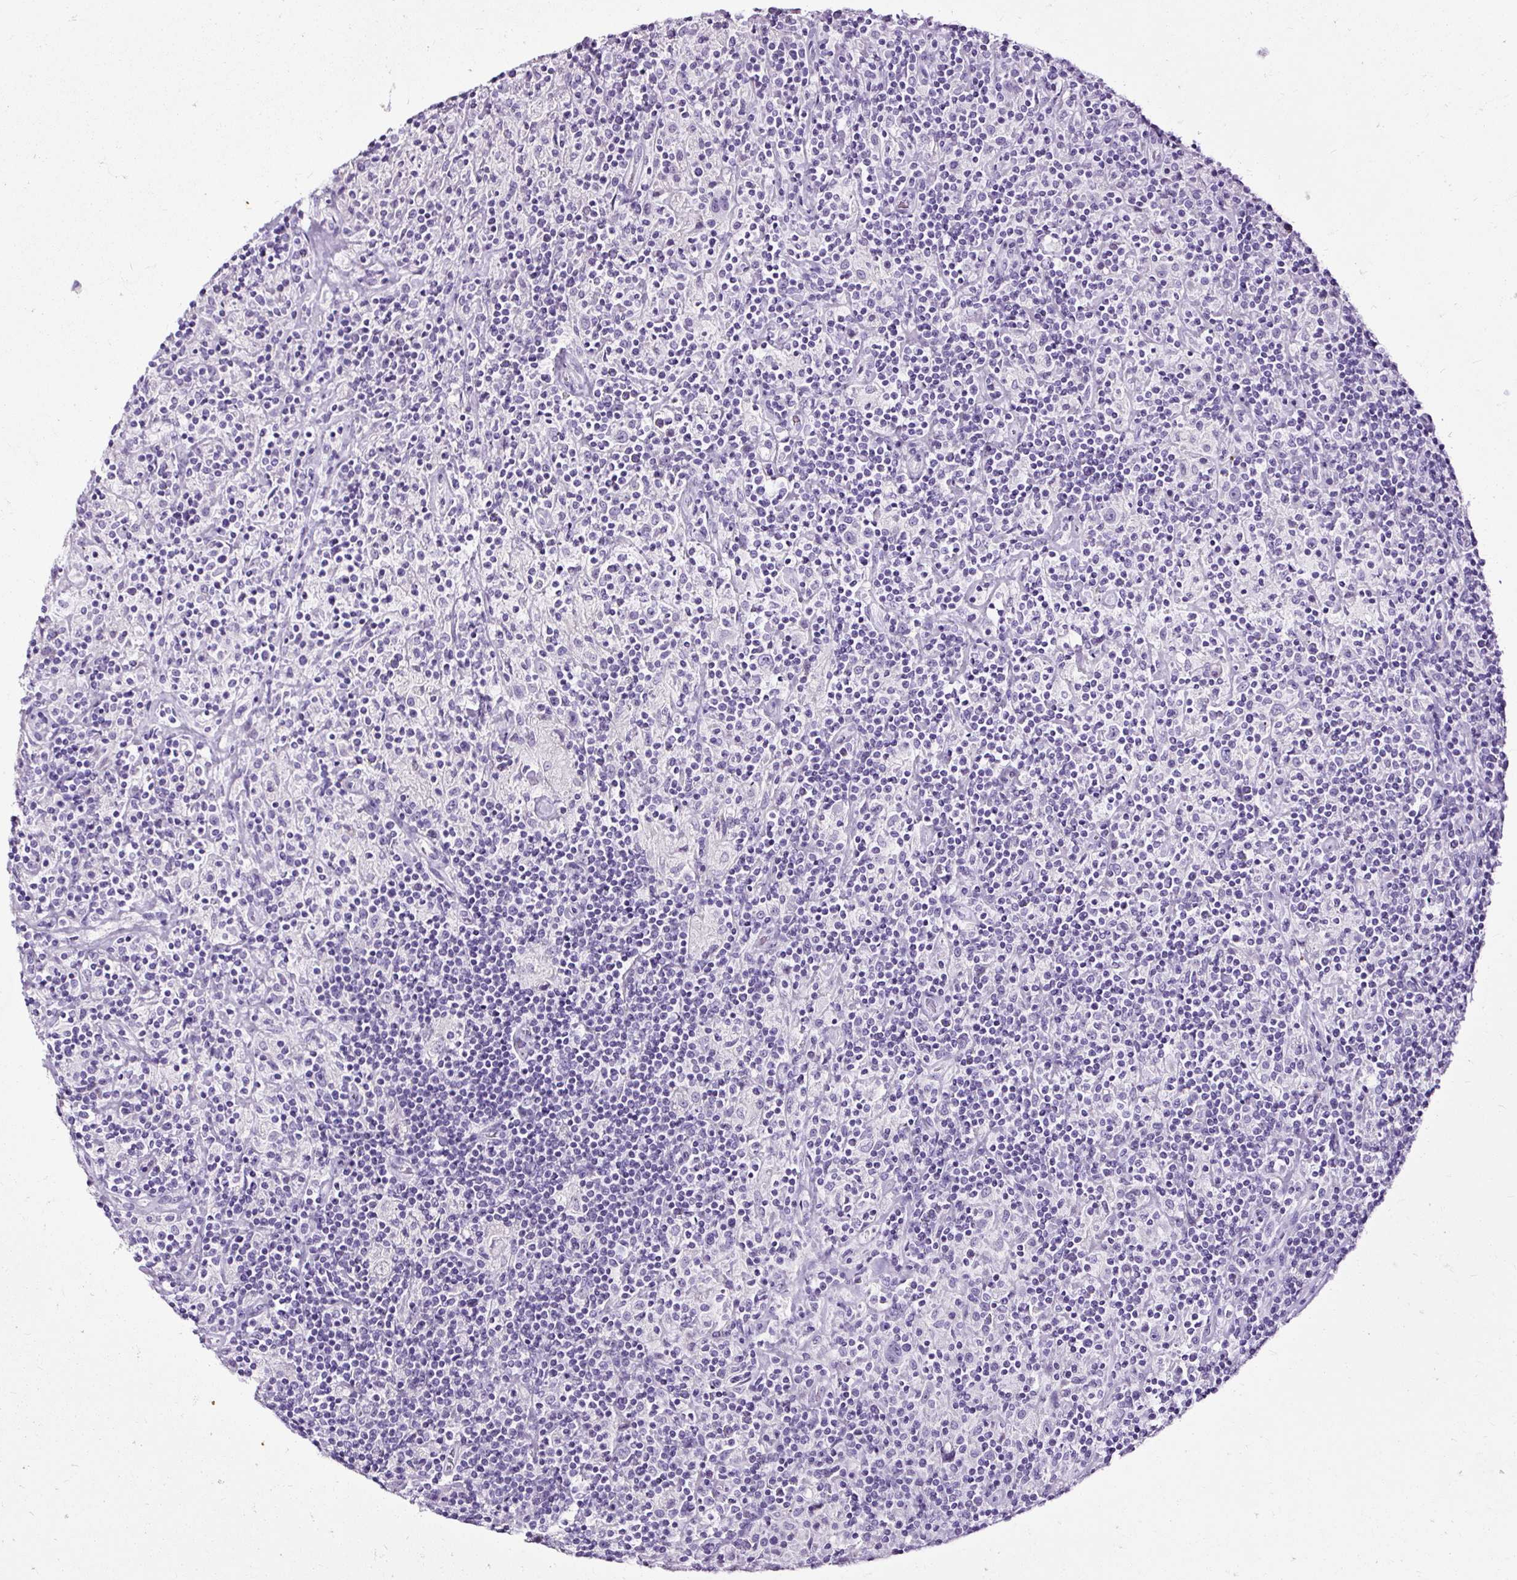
{"staining": {"intensity": "negative", "quantity": "none", "location": "none"}, "tissue": "lymphoma", "cell_type": "Tumor cells", "image_type": "cancer", "snomed": [{"axis": "morphology", "description": "Hodgkin's disease, NOS"}, {"axis": "topography", "description": "Lymph node"}], "caption": "Tumor cells are negative for protein expression in human Hodgkin's disease. (DAB (3,3'-diaminobenzidine) immunohistochemistry (IHC), high magnification).", "gene": "SLC7A8", "patient": {"sex": "male", "age": 70}}